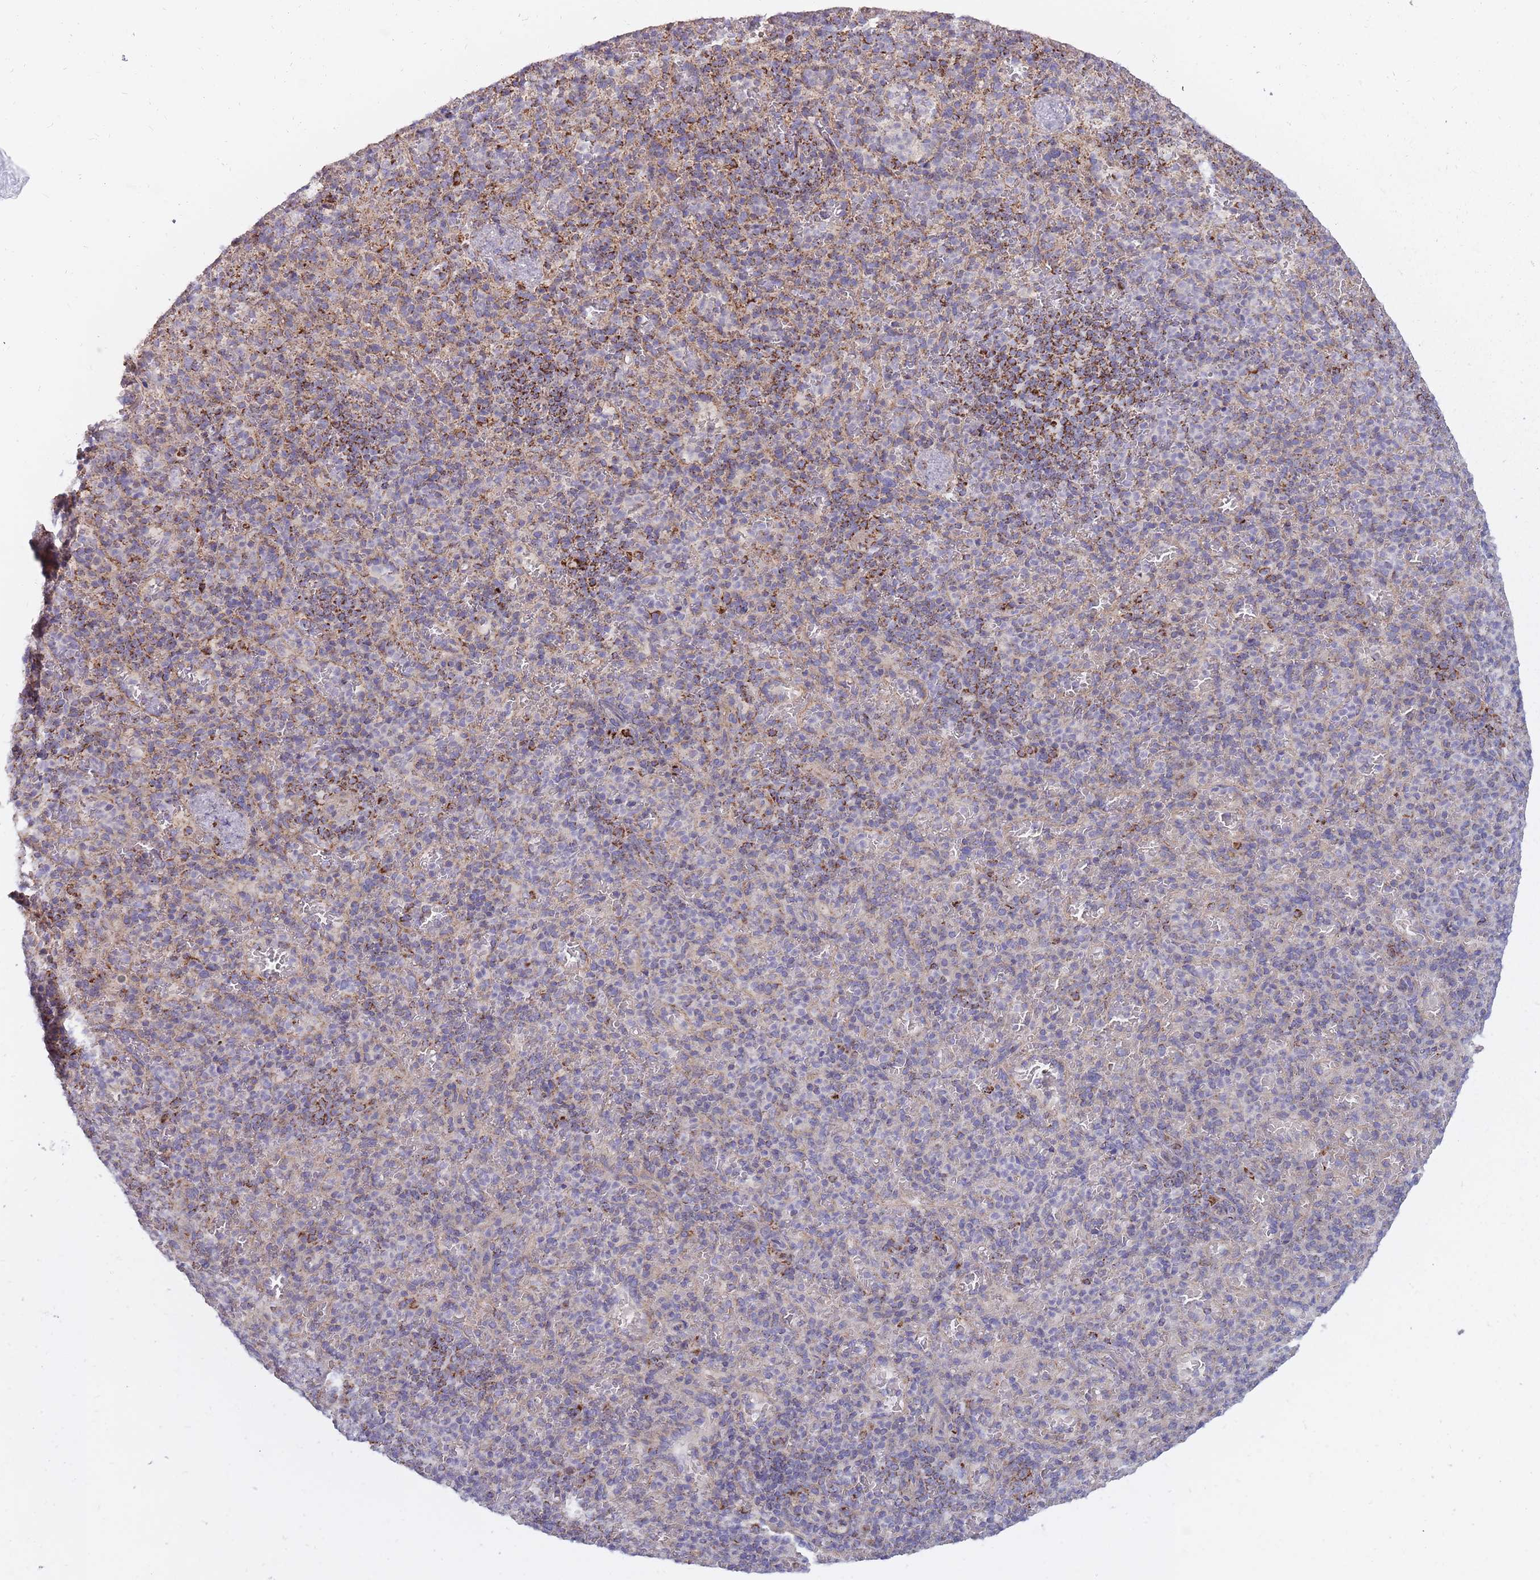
{"staining": {"intensity": "moderate", "quantity": "<25%", "location": "cytoplasmic/membranous"}, "tissue": "spleen", "cell_type": "Cells in red pulp", "image_type": "normal", "snomed": [{"axis": "morphology", "description": "Normal tissue, NOS"}, {"axis": "topography", "description": "Spleen"}], "caption": "Protein analysis of normal spleen displays moderate cytoplasmic/membranous staining in approximately <25% of cells in red pulp. (DAB (3,3'-diaminobenzidine) IHC with brightfield microscopy, high magnification).", "gene": "ALKBH4", "patient": {"sex": "female", "age": 74}}